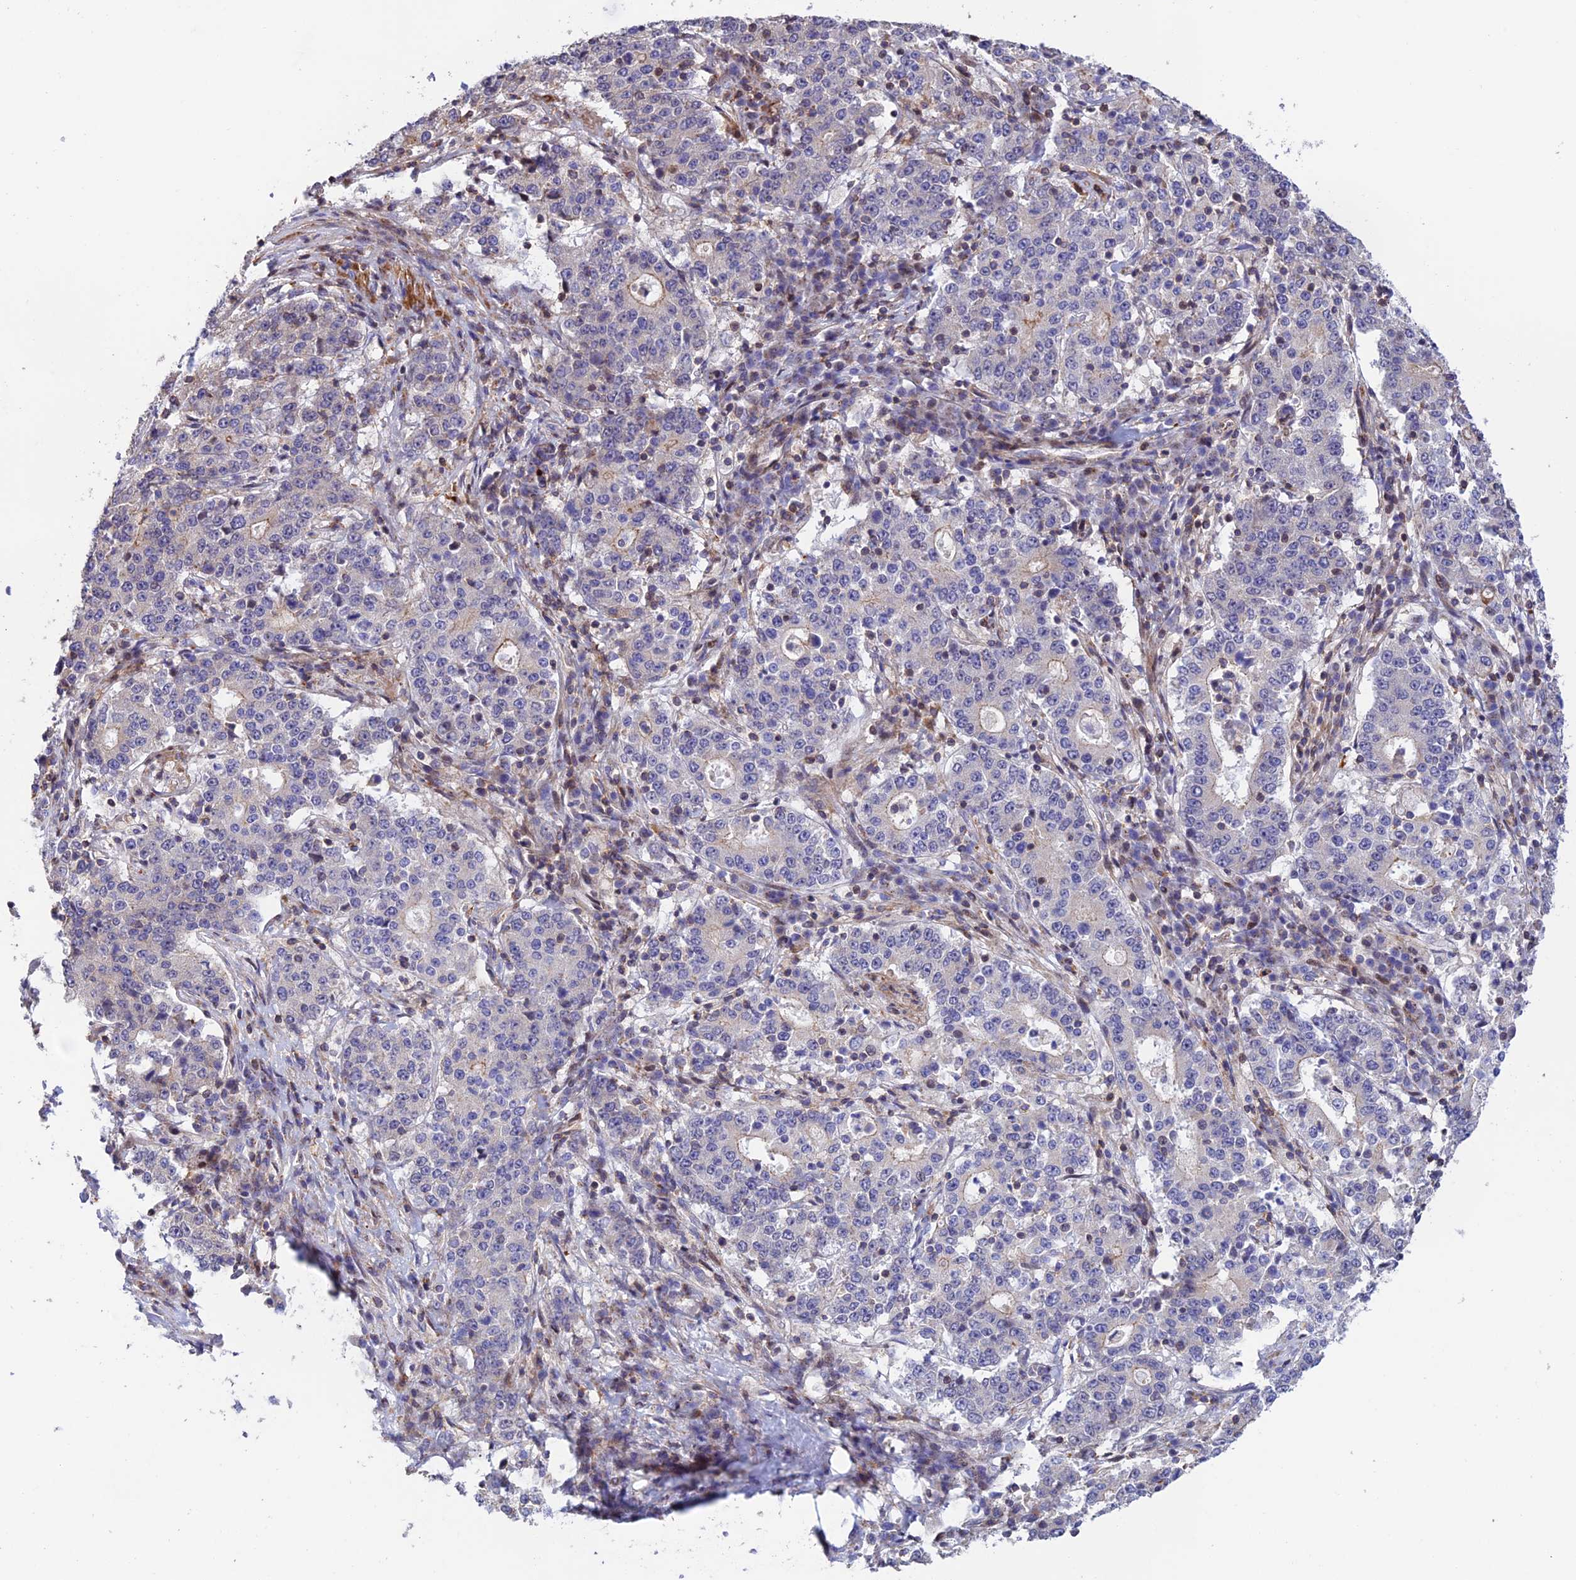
{"staining": {"intensity": "negative", "quantity": "none", "location": "none"}, "tissue": "stomach cancer", "cell_type": "Tumor cells", "image_type": "cancer", "snomed": [{"axis": "morphology", "description": "Adenocarcinoma, NOS"}, {"axis": "topography", "description": "Stomach"}], "caption": "Tumor cells are negative for brown protein staining in stomach adenocarcinoma.", "gene": "PRIM1", "patient": {"sex": "male", "age": 59}}